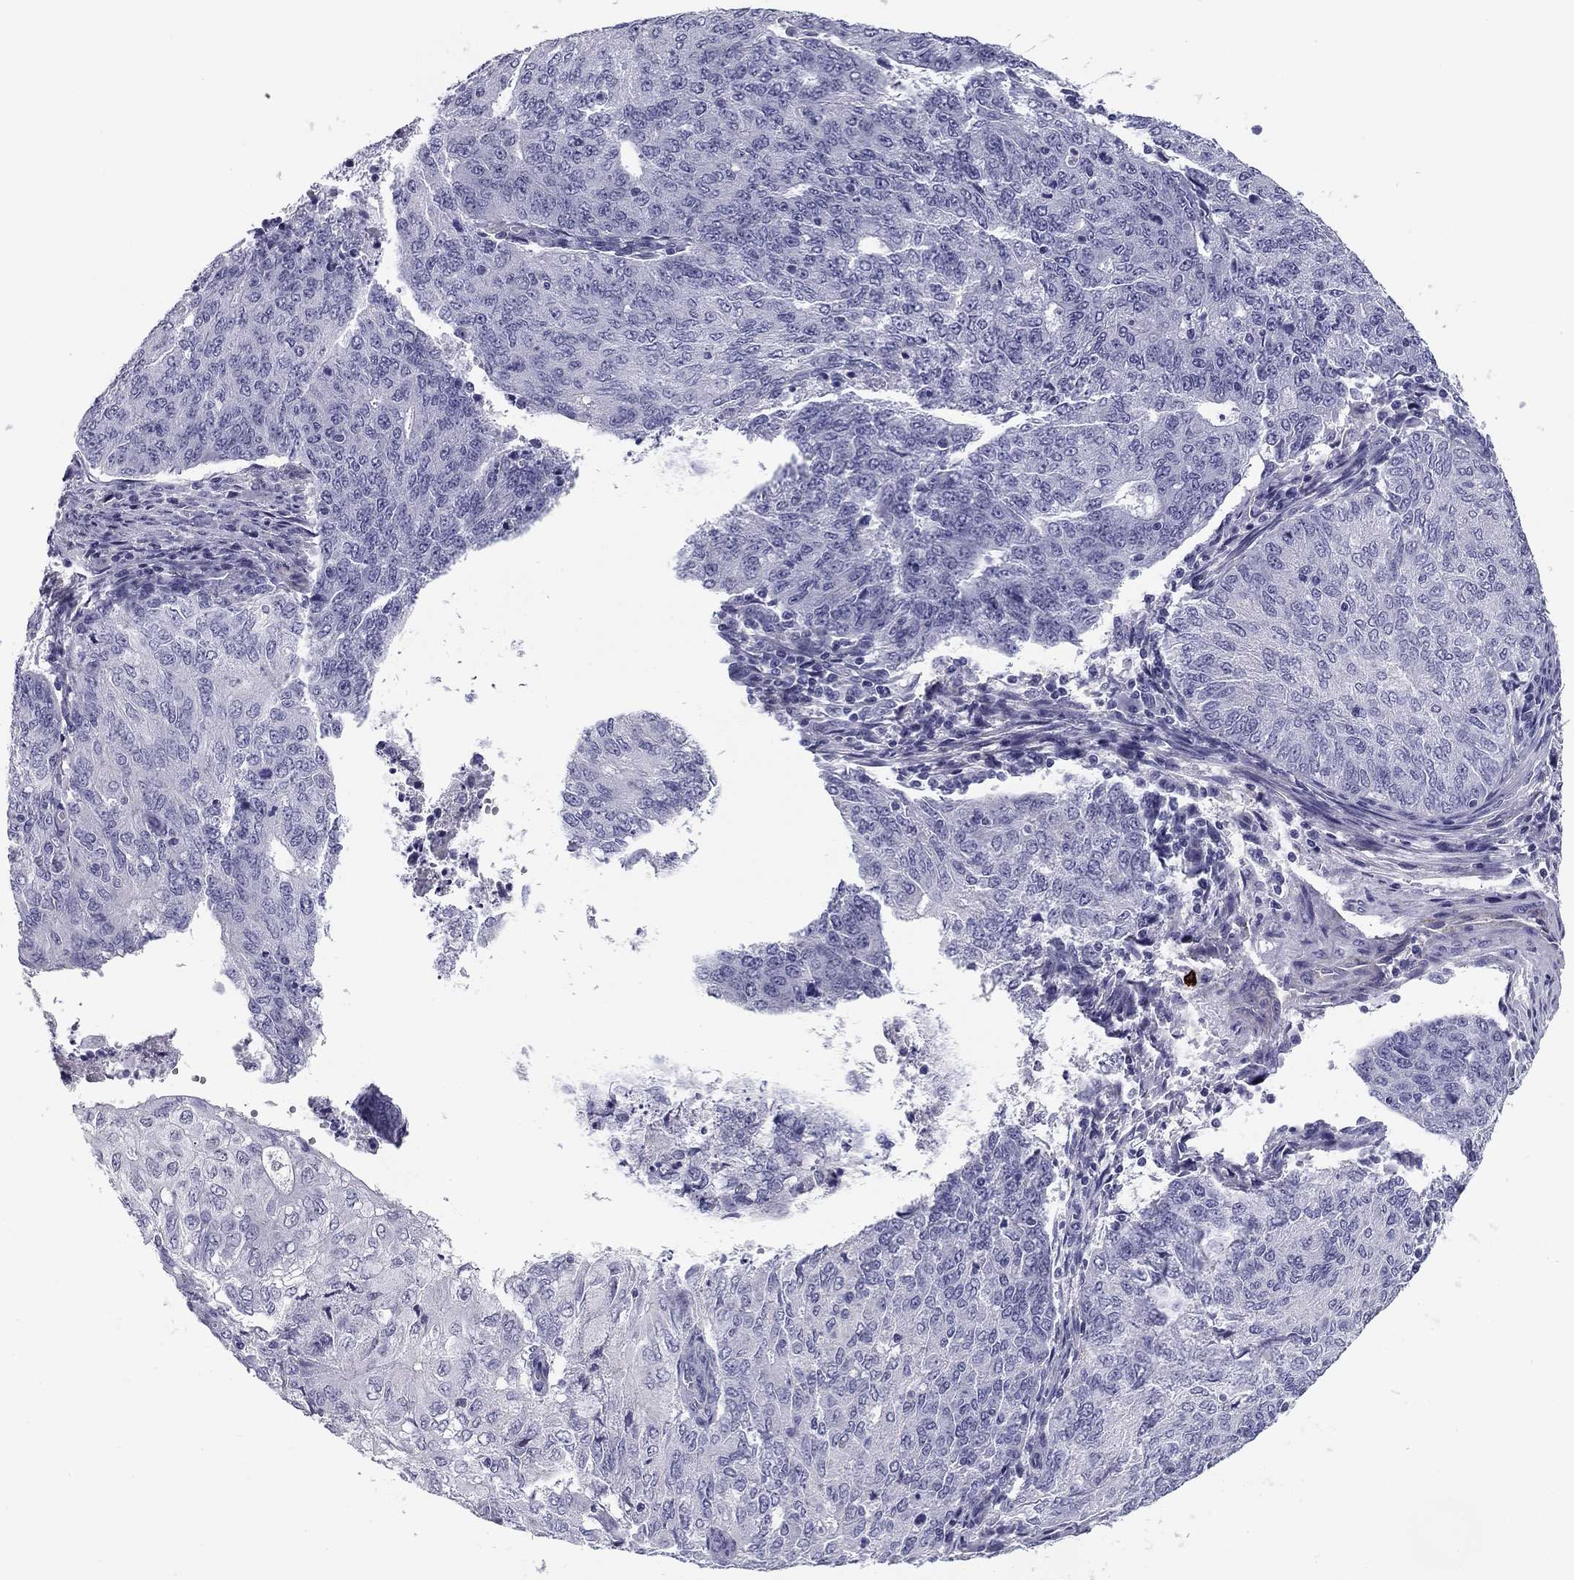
{"staining": {"intensity": "negative", "quantity": "none", "location": "none"}, "tissue": "endometrial cancer", "cell_type": "Tumor cells", "image_type": "cancer", "snomed": [{"axis": "morphology", "description": "Adenocarcinoma, NOS"}, {"axis": "topography", "description": "Endometrium"}], "caption": "The image exhibits no staining of tumor cells in endometrial adenocarcinoma. (DAB IHC, high magnification).", "gene": "FLNC", "patient": {"sex": "female", "age": 82}}